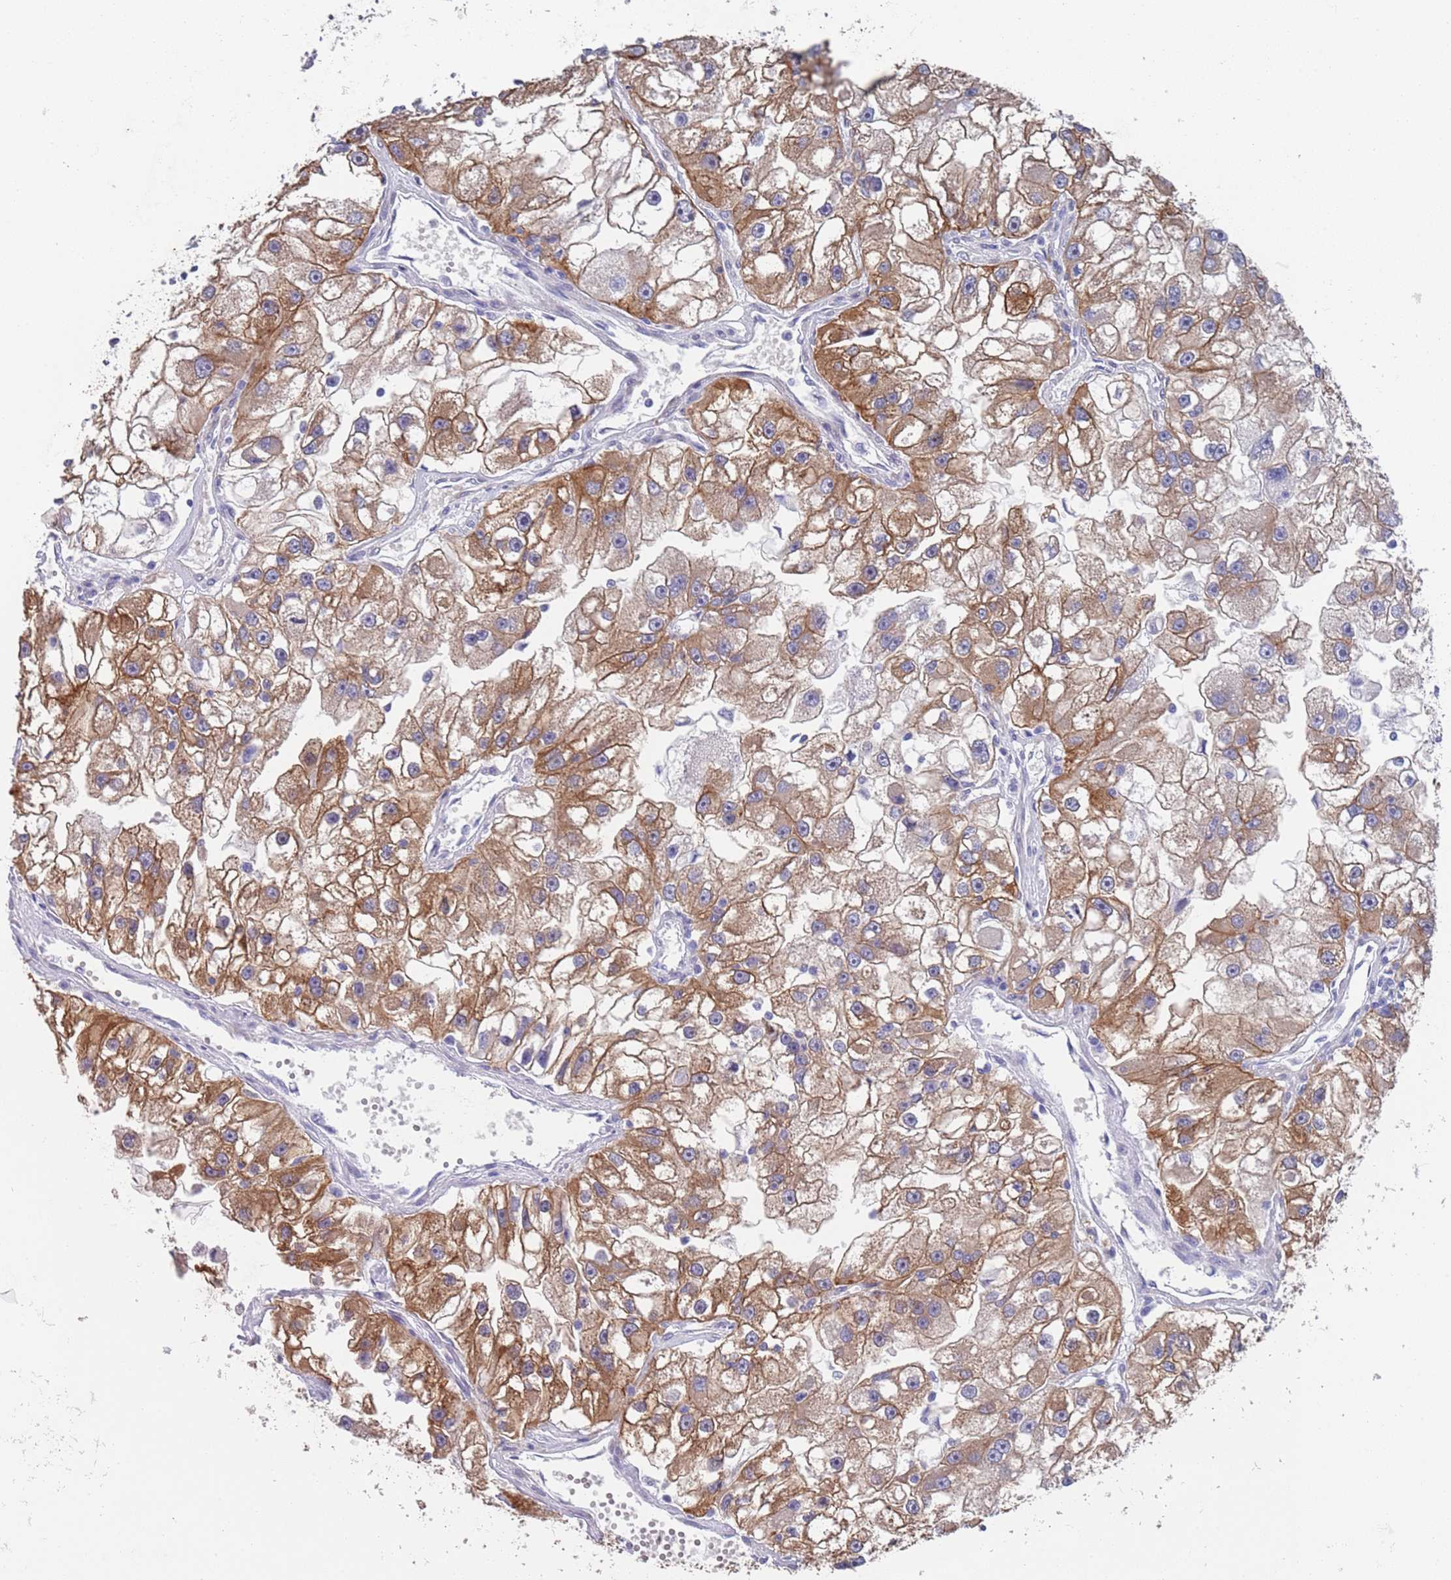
{"staining": {"intensity": "strong", "quantity": ">75%", "location": "cytoplasmic/membranous"}, "tissue": "renal cancer", "cell_type": "Tumor cells", "image_type": "cancer", "snomed": [{"axis": "morphology", "description": "Adenocarcinoma, NOS"}, {"axis": "topography", "description": "Kidney"}], "caption": "Immunohistochemical staining of human renal cancer (adenocarcinoma) displays strong cytoplasmic/membranous protein expression in approximately >75% of tumor cells.", "gene": "ANK2", "patient": {"sex": "male", "age": 63}}